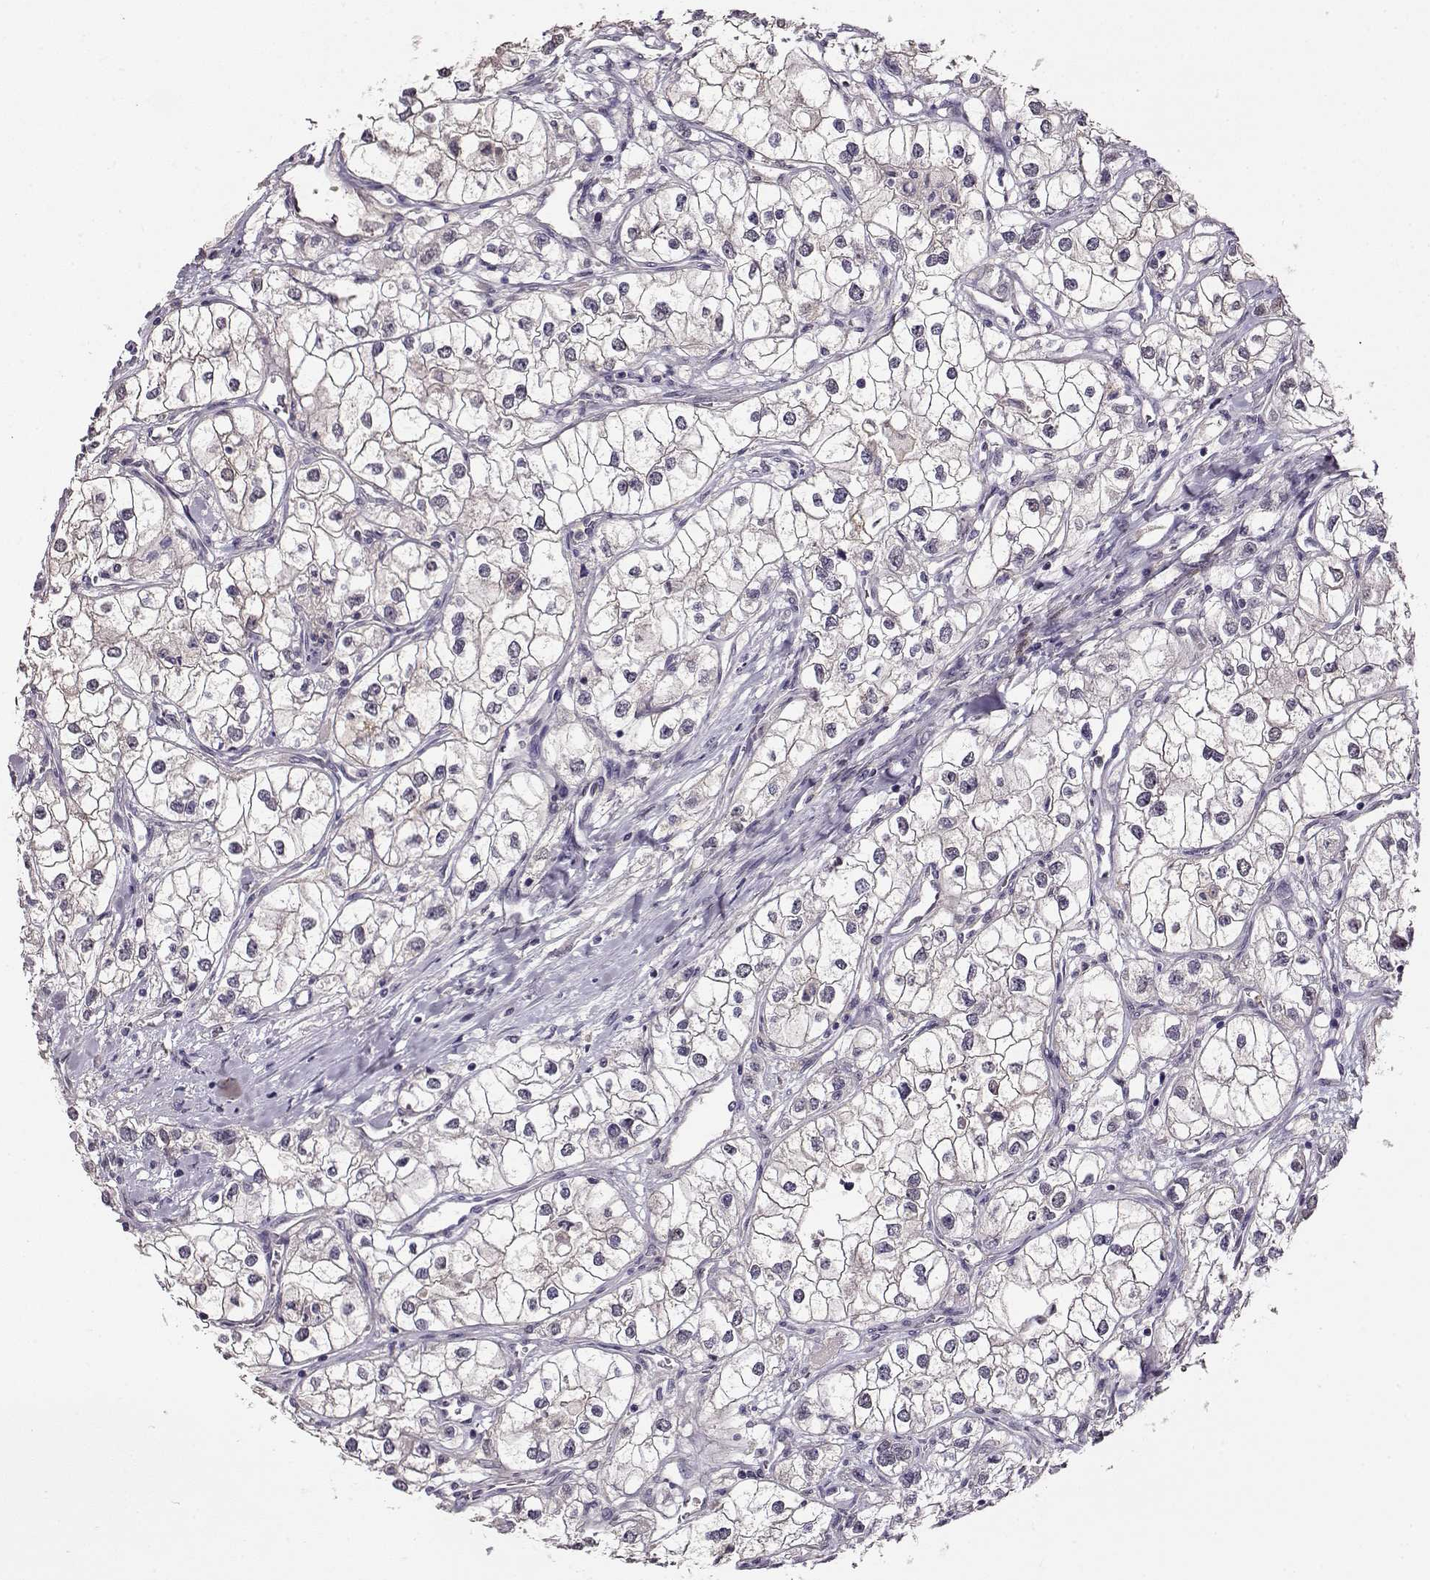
{"staining": {"intensity": "weak", "quantity": "<25%", "location": "cytoplasmic/membranous"}, "tissue": "renal cancer", "cell_type": "Tumor cells", "image_type": "cancer", "snomed": [{"axis": "morphology", "description": "Adenocarcinoma, NOS"}, {"axis": "topography", "description": "Kidney"}], "caption": "IHC of renal cancer exhibits no positivity in tumor cells.", "gene": "CCR8", "patient": {"sex": "male", "age": 59}}